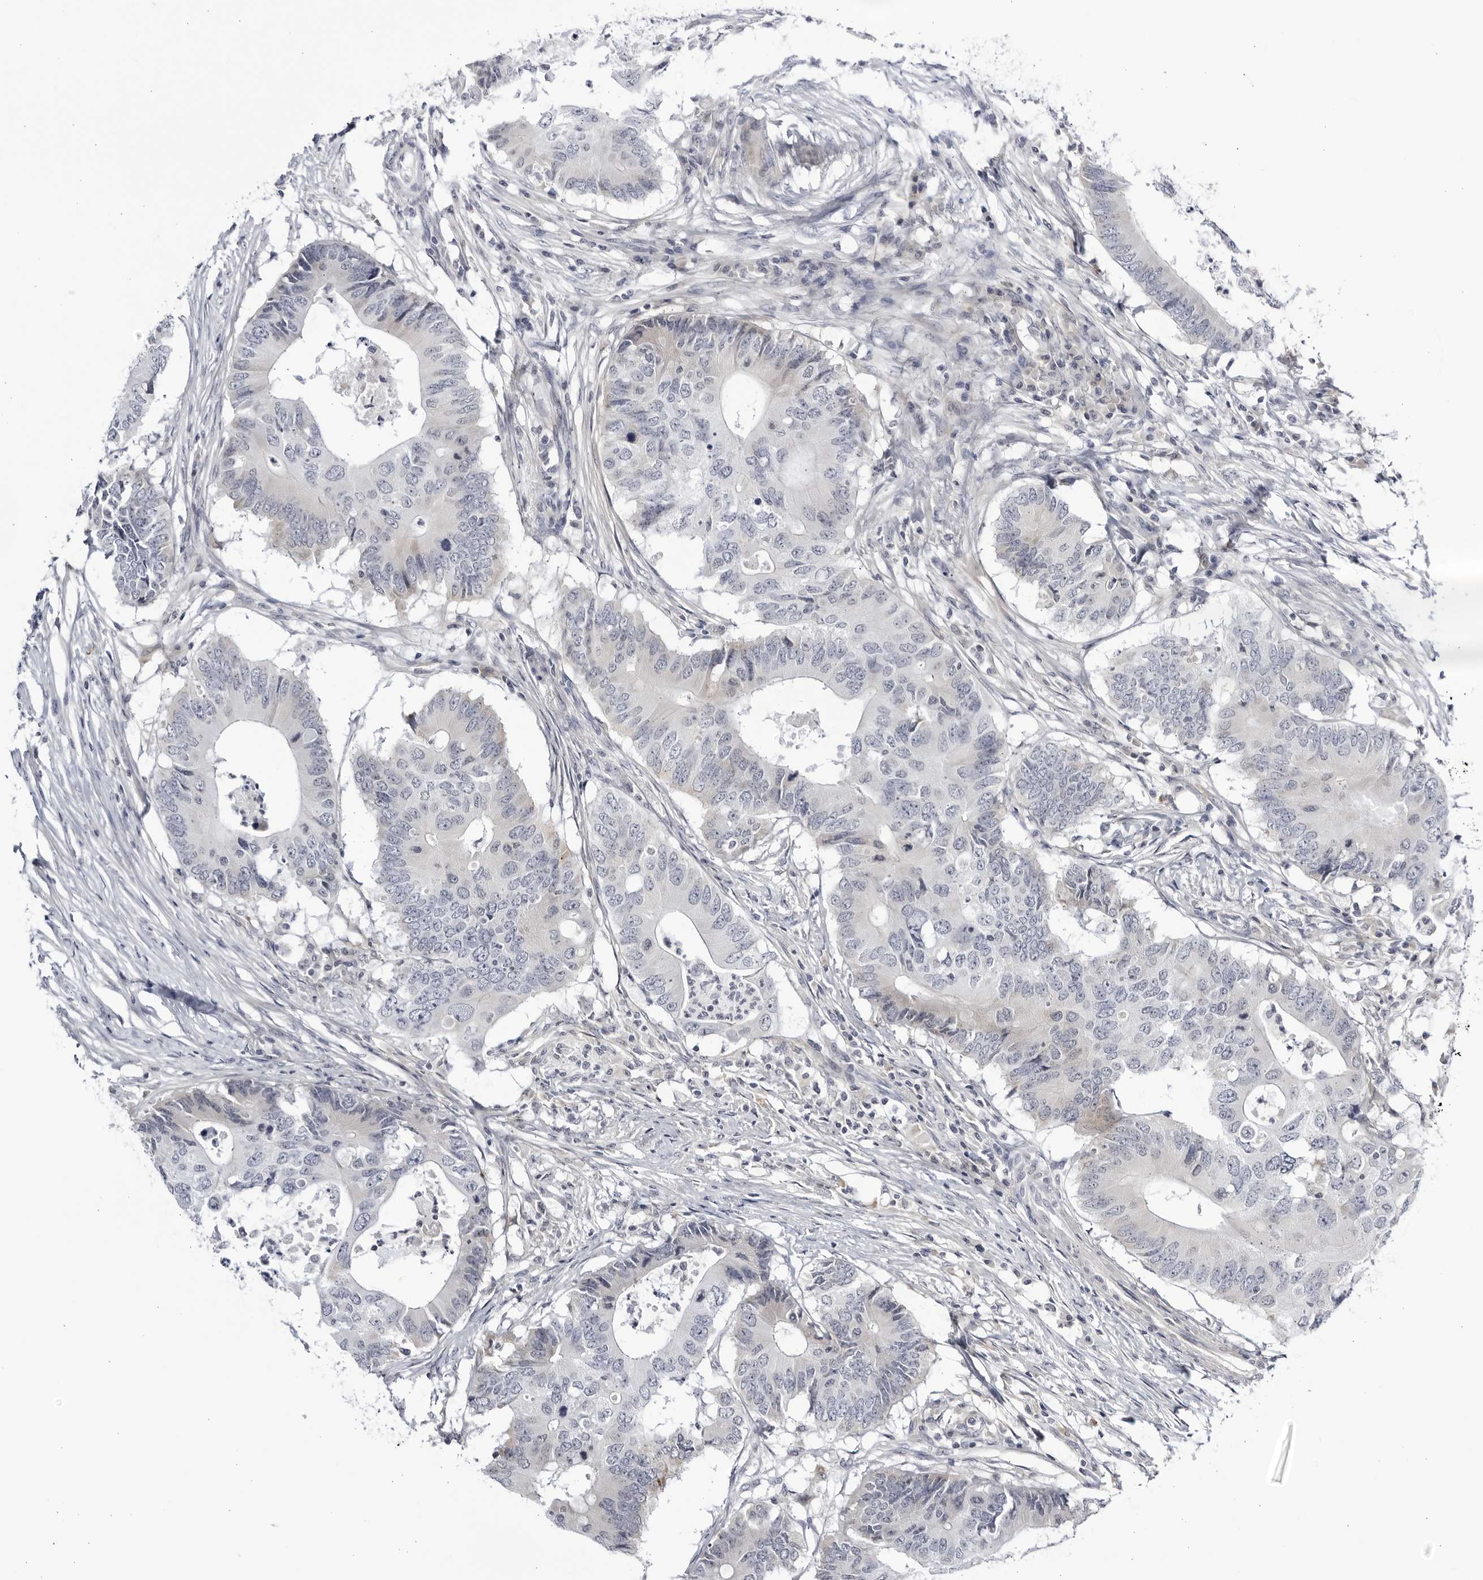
{"staining": {"intensity": "negative", "quantity": "none", "location": "none"}, "tissue": "colorectal cancer", "cell_type": "Tumor cells", "image_type": "cancer", "snomed": [{"axis": "morphology", "description": "Adenocarcinoma, NOS"}, {"axis": "topography", "description": "Colon"}], "caption": "IHC of human colorectal cancer displays no staining in tumor cells.", "gene": "CNBD1", "patient": {"sex": "male", "age": 71}}